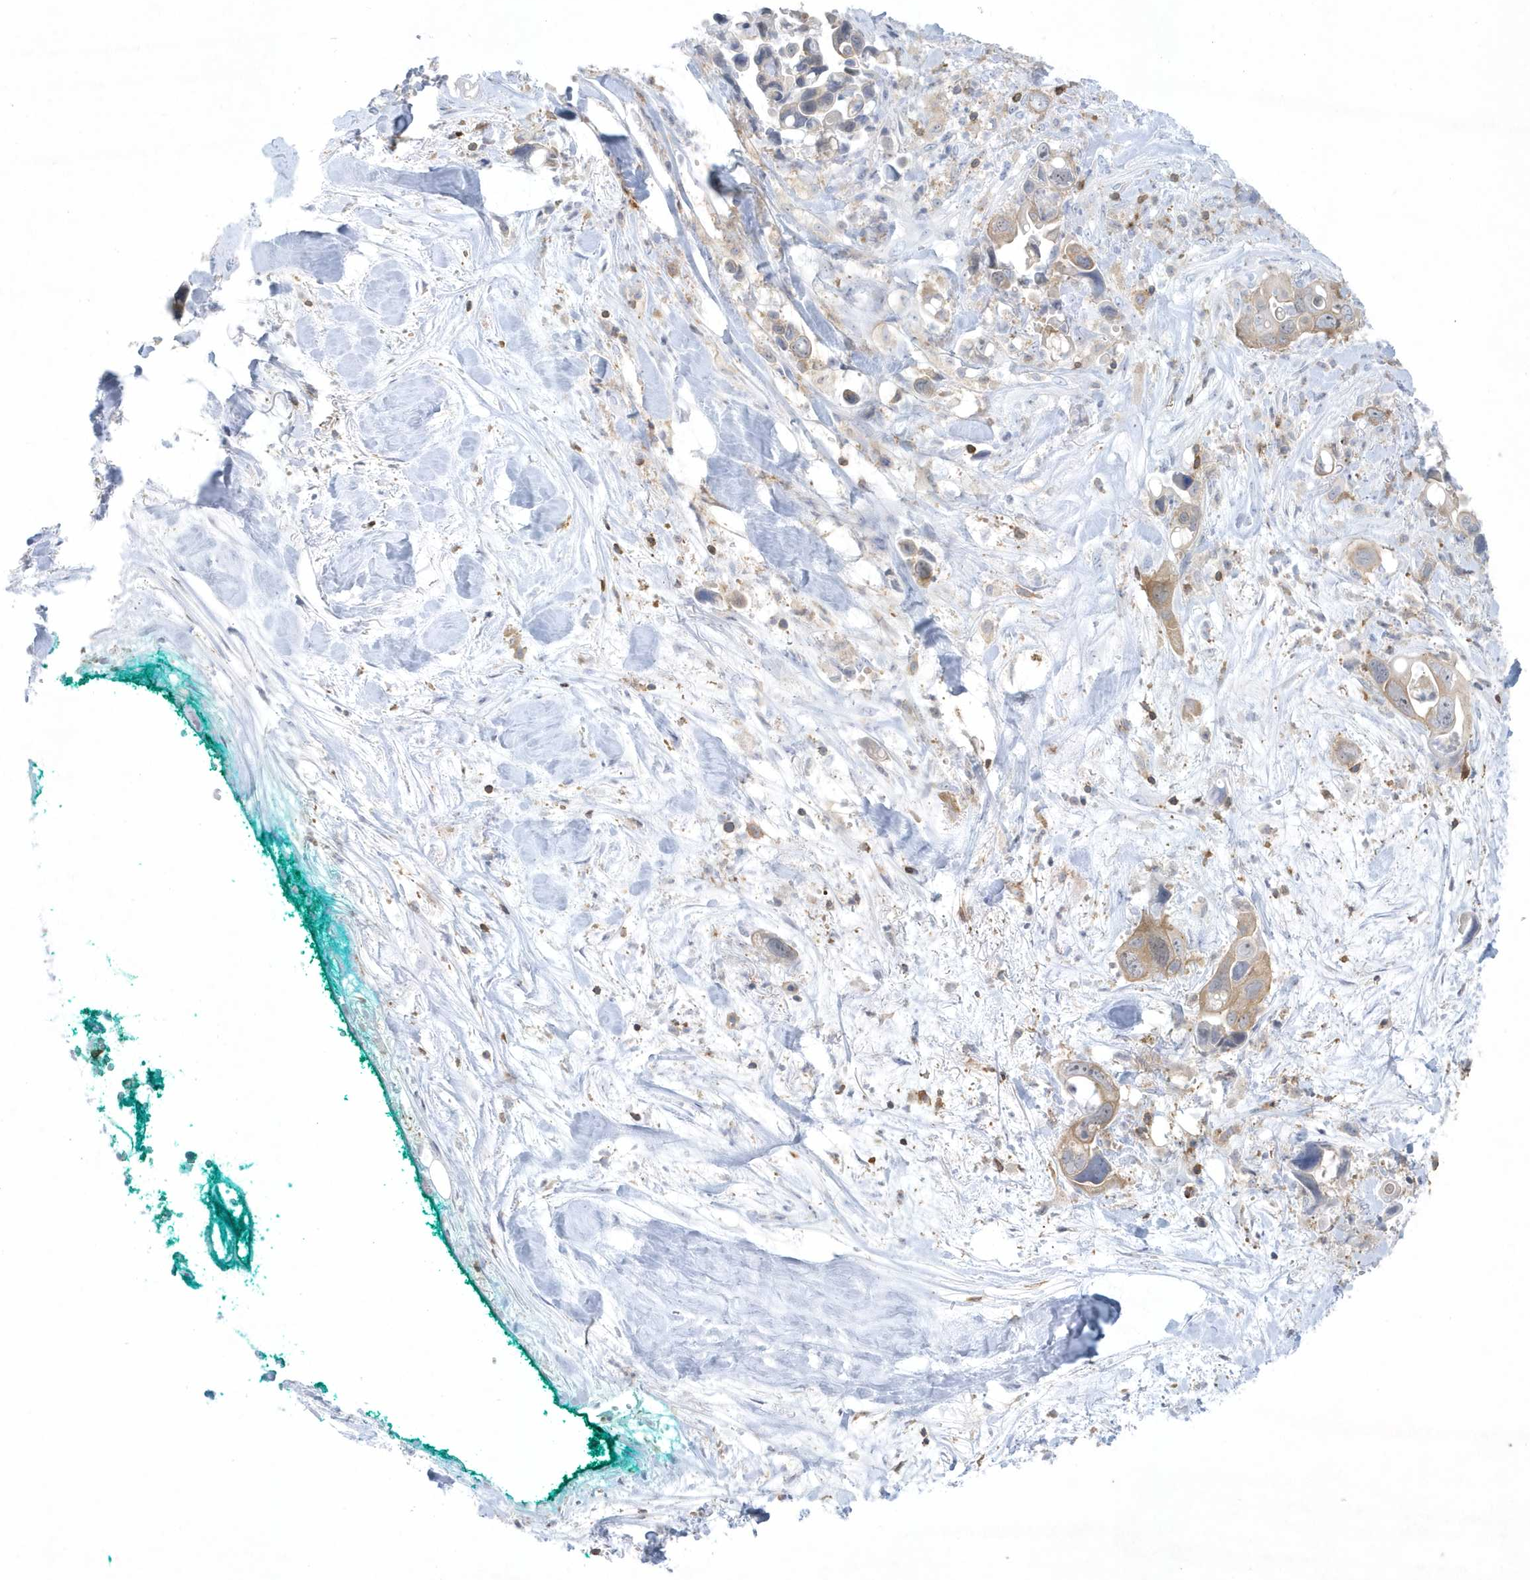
{"staining": {"intensity": "weak", "quantity": "25%-75%", "location": "cytoplasmic/membranous"}, "tissue": "pancreatic cancer", "cell_type": "Tumor cells", "image_type": "cancer", "snomed": [{"axis": "morphology", "description": "Adenocarcinoma, NOS"}, {"axis": "topography", "description": "Pancreas"}], "caption": "This image demonstrates immunohistochemistry (IHC) staining of human adenocarcinoma (pancreatic), with low weak cytoplasmic/membranous positivity in approximately 25%-75% of tumor cells.", "gene": "PSD4", "patient": {"sex": "female", "age": 72}}